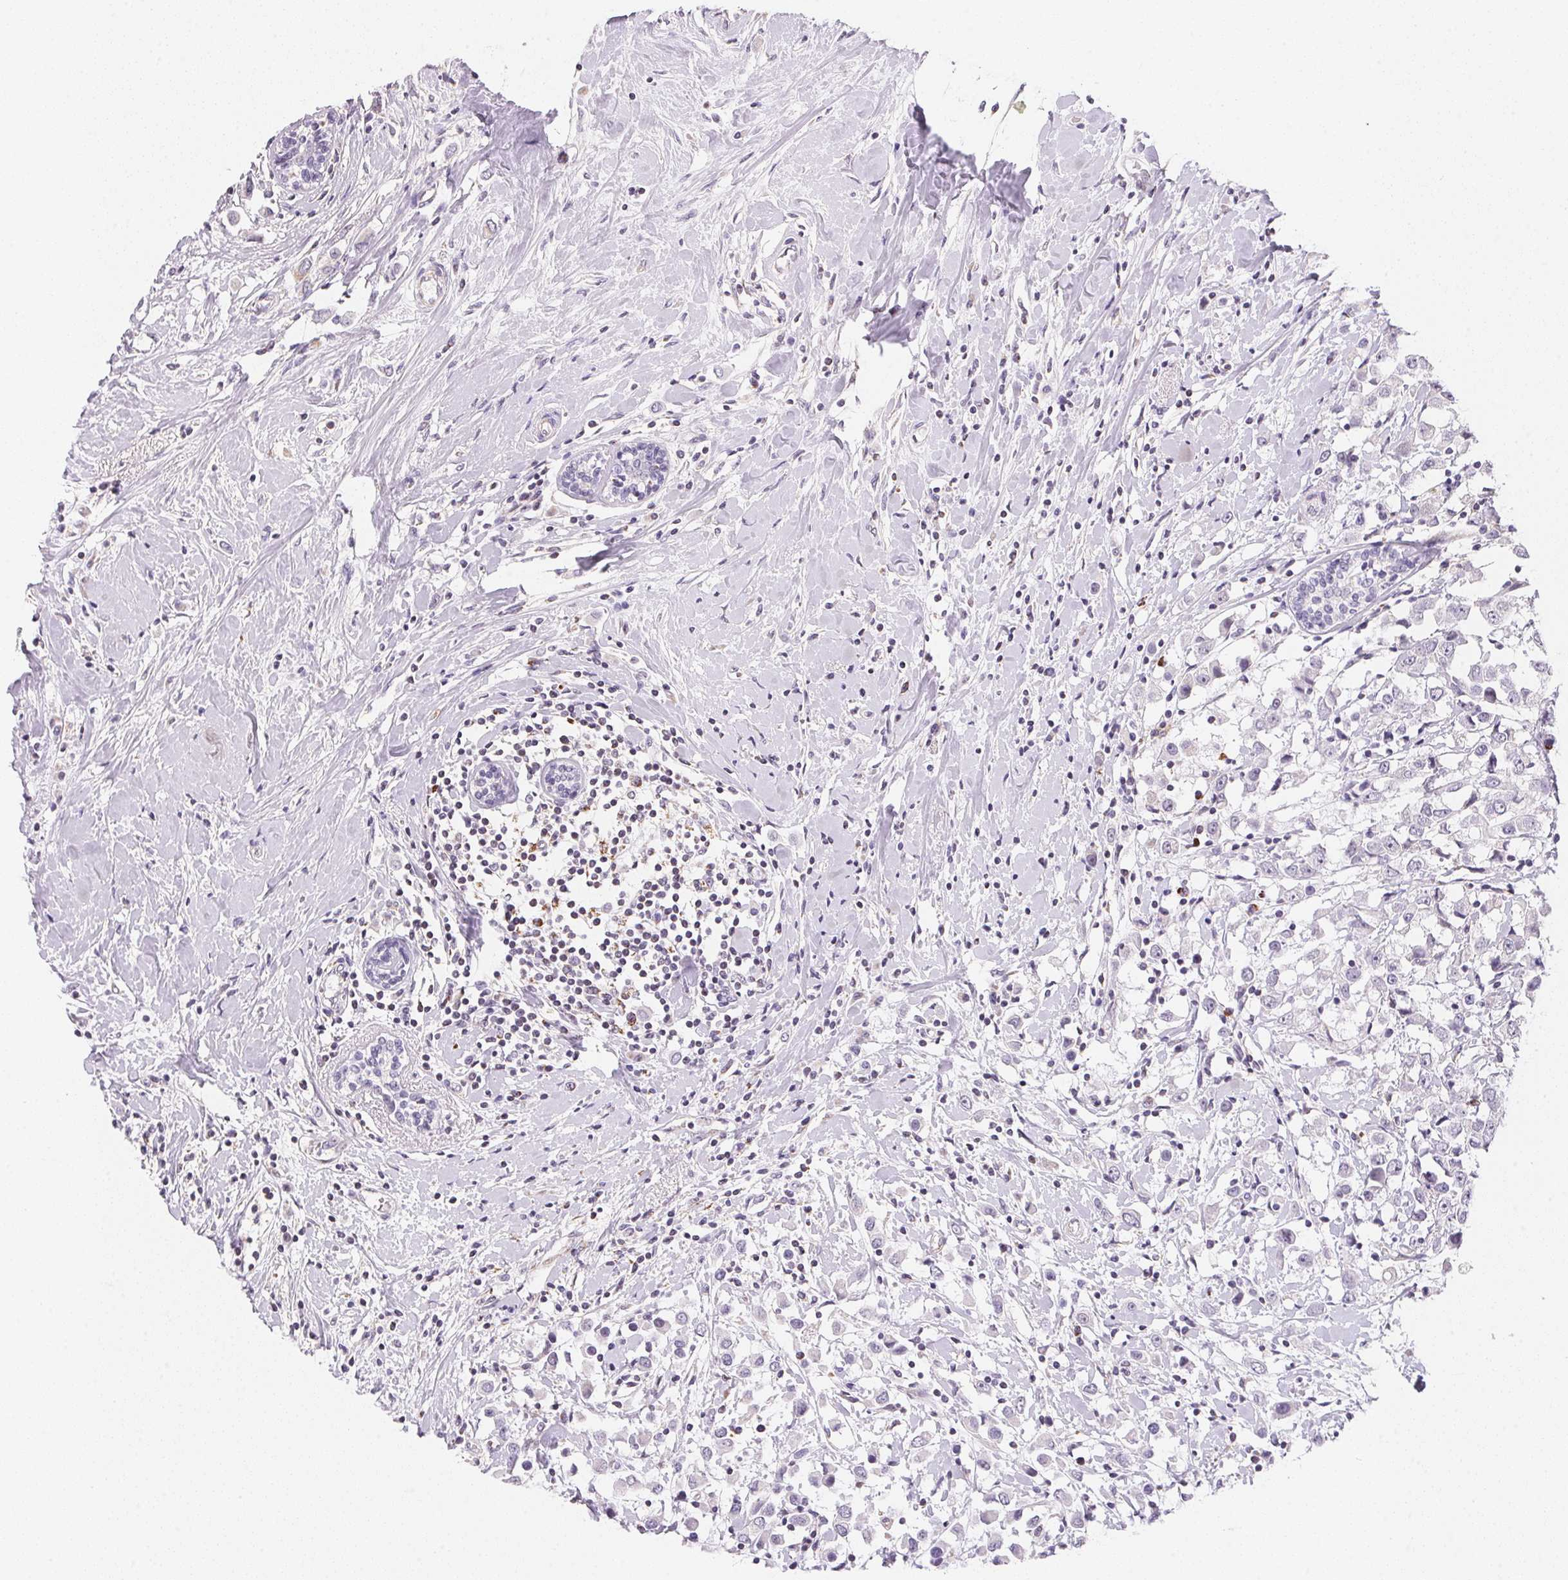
{"staining": {"intensity": "negative", "quantity": "none", "location": "none"}, "tissue": "breast cancer", "cell_type": "Tumor cells", "image_type": "cancer", "snomed": [{"axis": "morphology", "description": "Duct carcinoma"}, {"axis": "topography", "description": "Breast"}], "caption": "Breast cancer (intraductal carcinoma) was stained to show a protein in brown. There is no significant staining in tumor cells.", "gene": "GIPC2", "patient": {"sex": "female", "age": 61}}